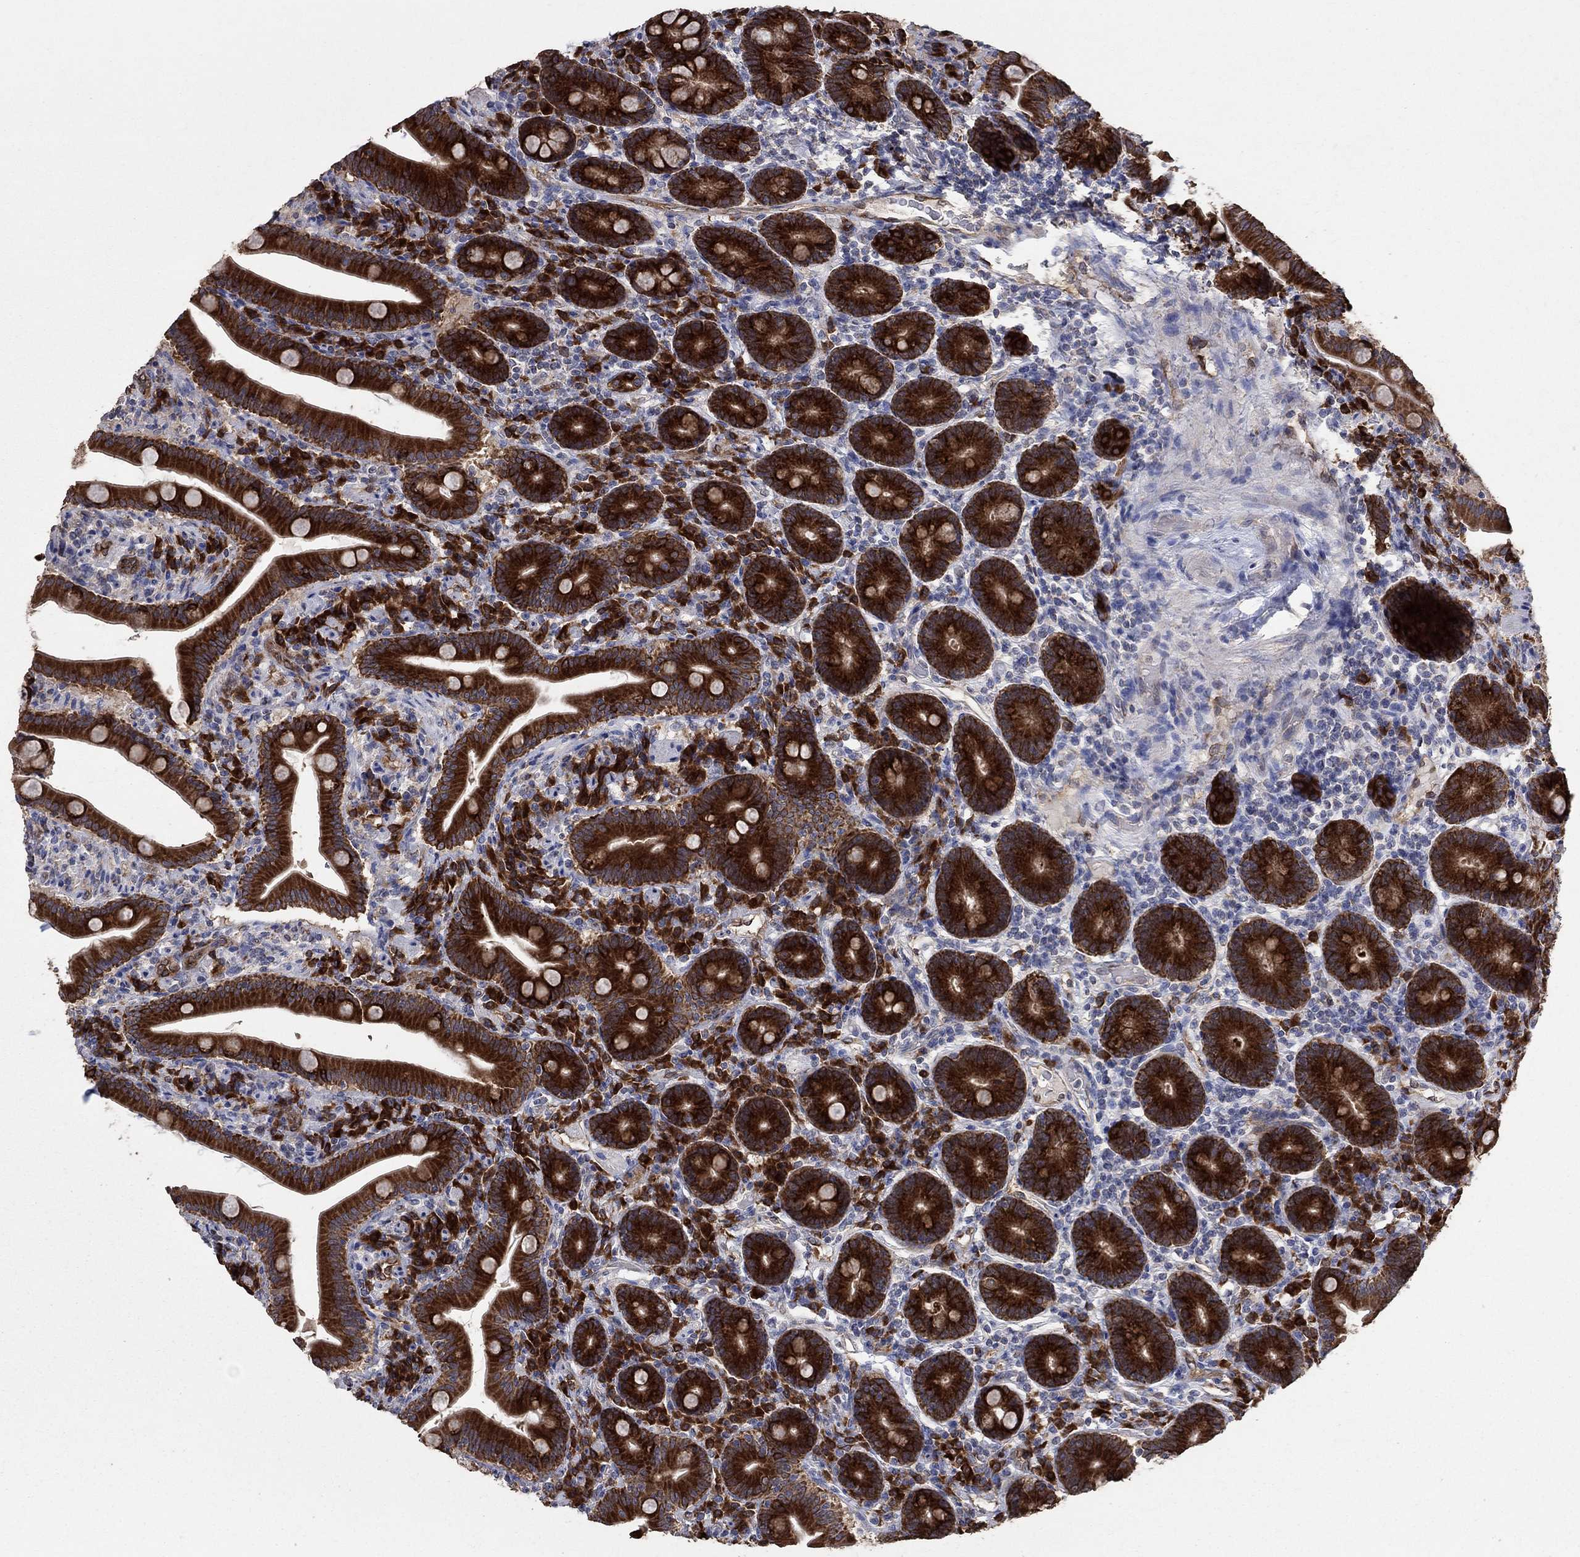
{"staining": {"intensity": "strong", "quantity": ">75%", "location": "cytoplasmic/membranous"}, "tissue": "small intestine", "cell_type": "Glandular cells", "image_type": "normal", "snomed": [{"axis": "morphology", "description": "Normal tissue, NOS"}, {"axis": "topography", "description": "Small intestine"}], "caption": "Small intestine stained with DAB (3,3'-diaminobenzidine) immunohistochemistry exhibits high levels of strong cytoplasmic/membranous staining in approximately >75% of glandular cells.", "gene": "HID1", "patient": {"sex": "male", "age": 66}}